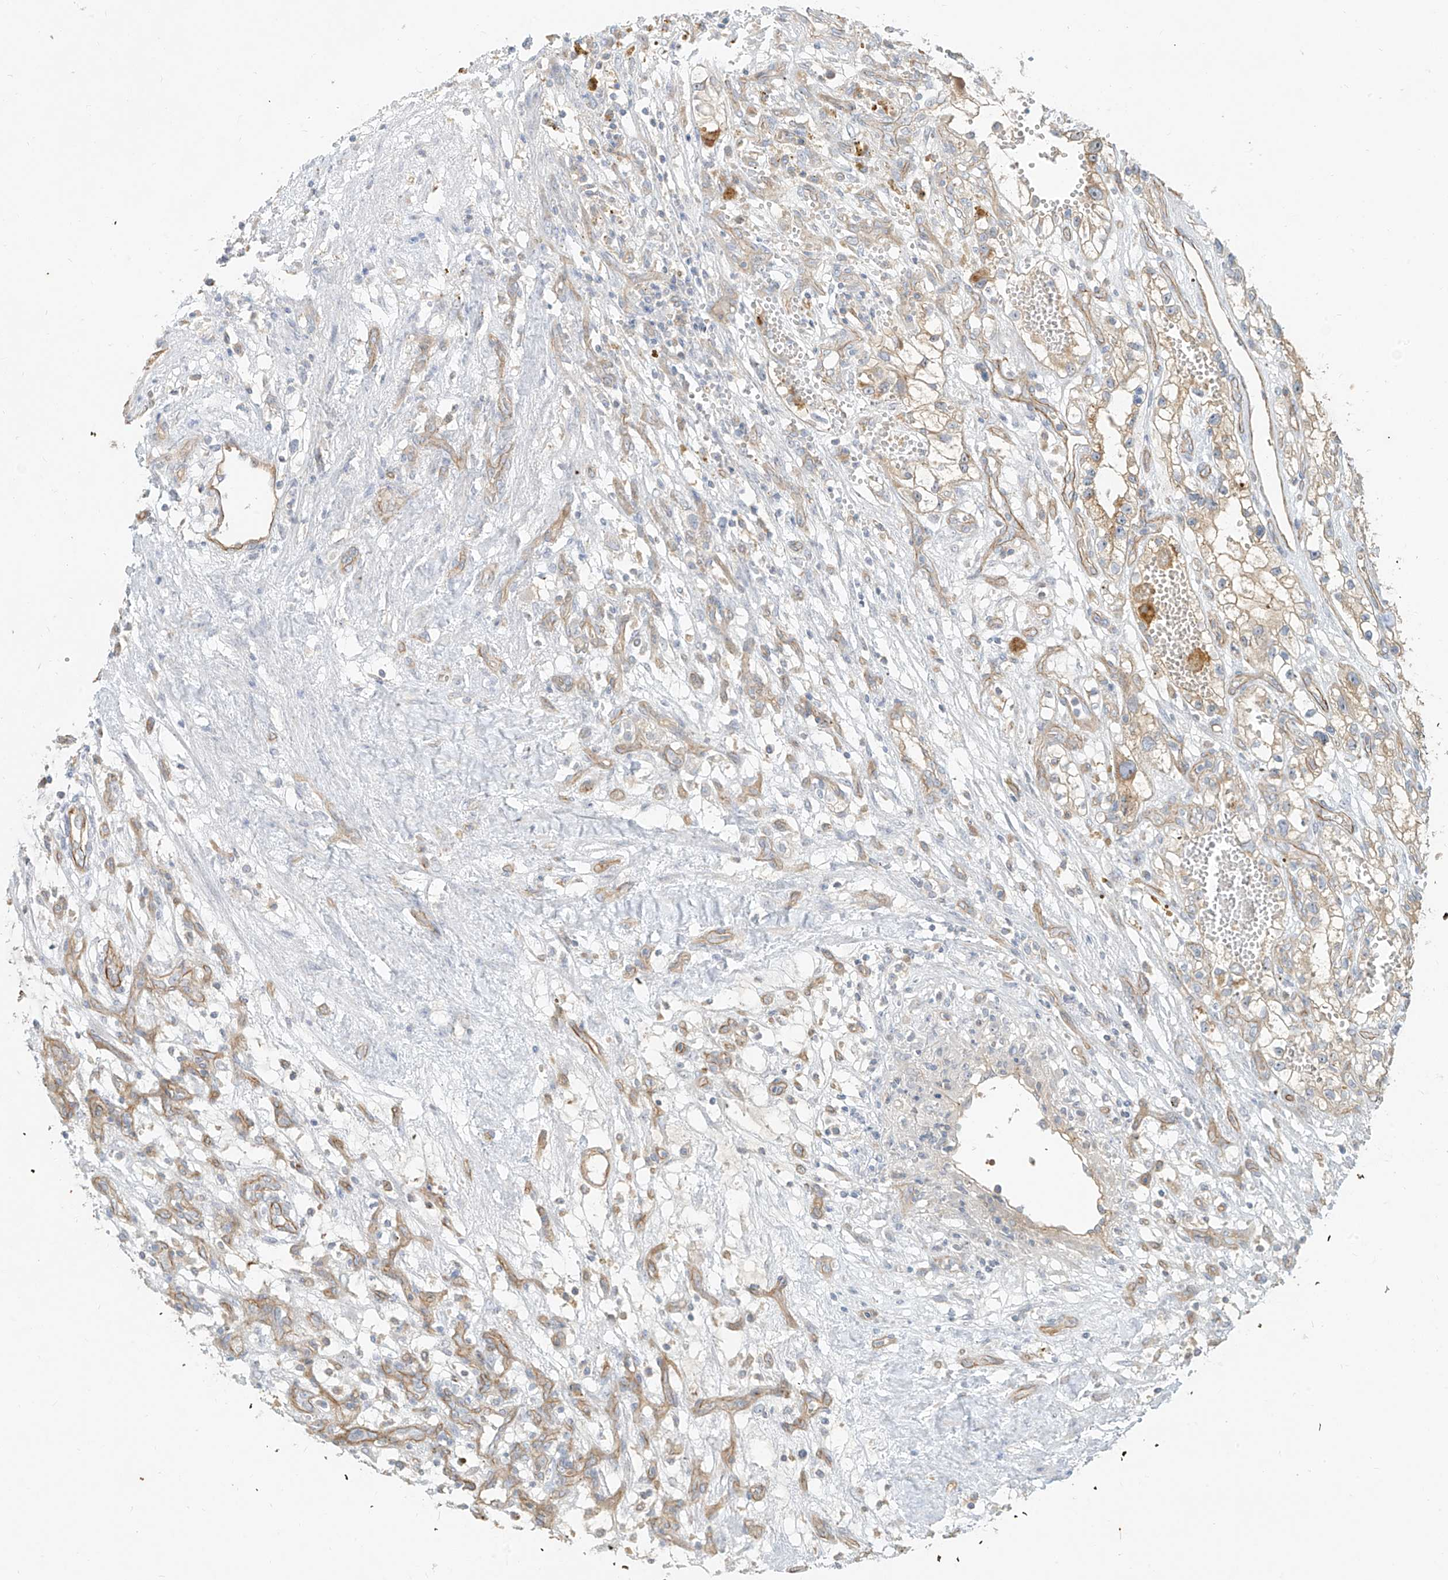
{"staining": {"intensity": "weak", "quantity": "<25%", "location": "cytoplasmic/membranous"}, "tissue": "renal cancer", "cell_type": "Tumor cells", "image_type": "cancer", "snomed": [{"axis": "morphology", "description": "Adenocarcinoma, NOS"}, {"axis": "topography", "description": "Kidney"}], "caption": "The IHC photomicrograph has no significant staining in tumor cells of adenocarcinoma (renal) tissue.", "gene": "C2orf42", "patient": {"sex": "female", "age": 57}}